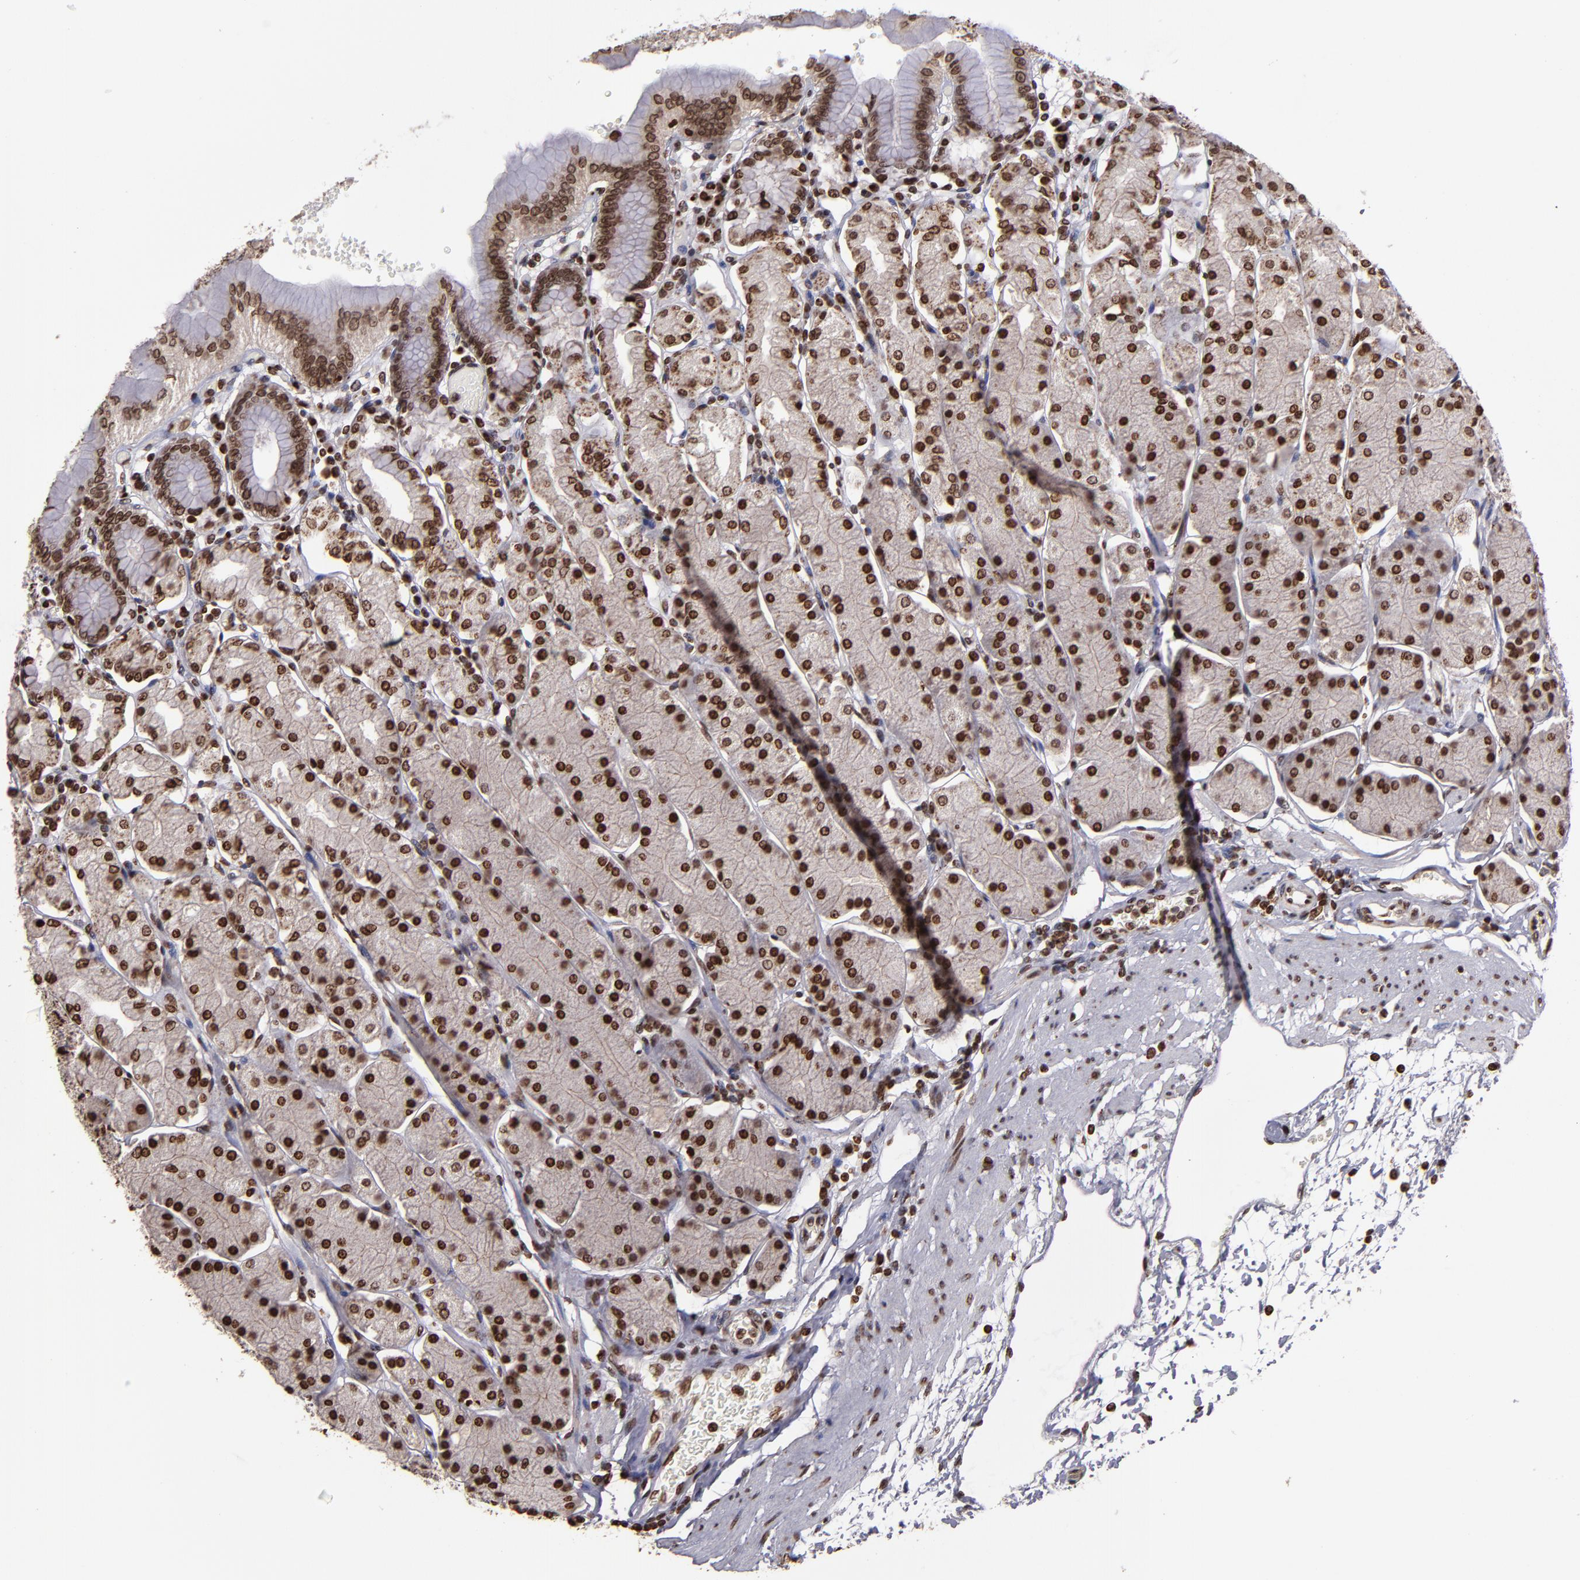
{"staining": {"intensity": "moderate", "quantity": ">75%", "location": "cytoplasmic/membranous,nuclear"}, "tissue": "stomach", "cell_type": "Glandular cells", "image_type": "normal", "snomed": [{"axis": "morphology", "description": "Normal tissue, NOS"}, {"axis": "topography", "description": "Stomach, upper"}, {"axis": "topography", "description": "Stomach"}], "caption": "Protein analysis of unremarkable stomach shows moderate cytoplasmic/membranous,nuclear expression in approximately >75% of glandular cells.", "gene": "CSDC2", "patient": {"sex": "male", "age": 76}}